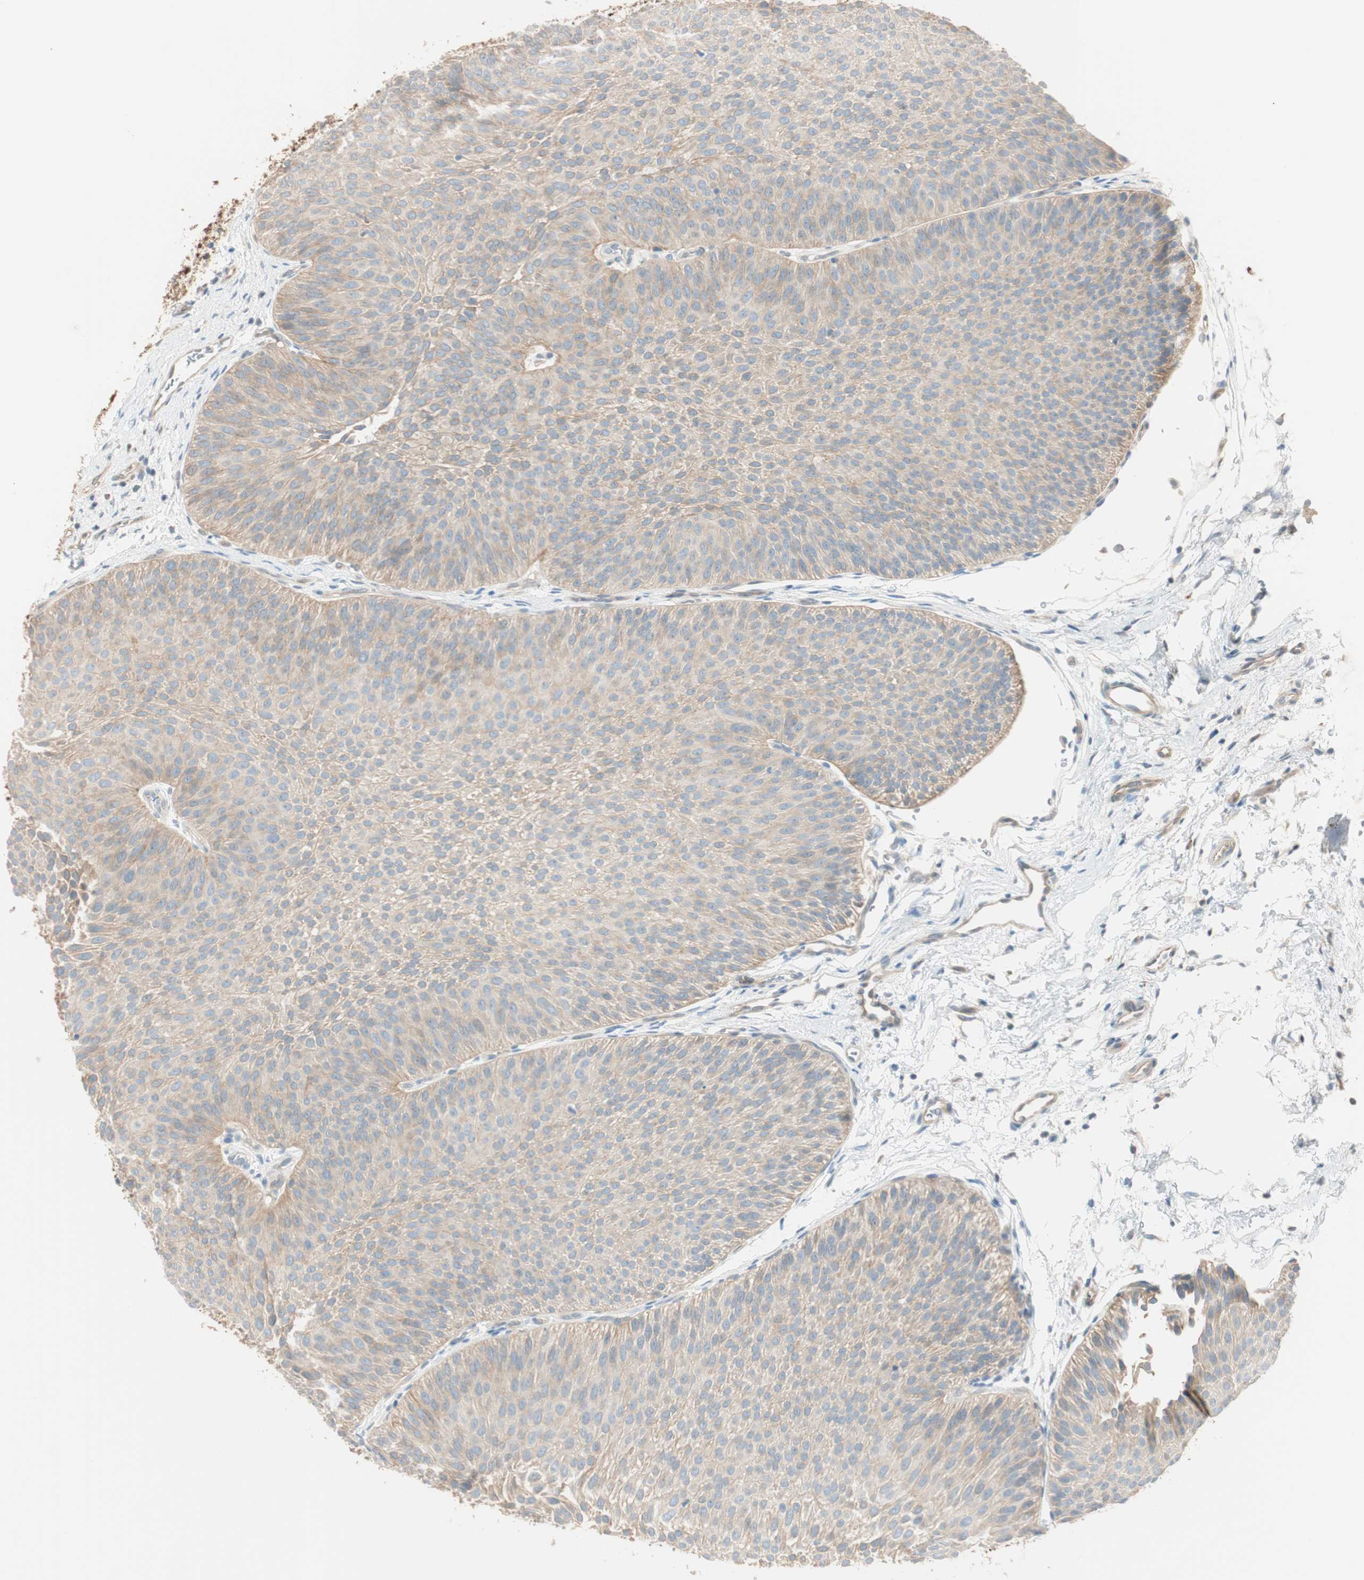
{"staining": {"intensity": "weak", "quantity": ">75%", "location": "cytoplasmic/membranous"}, "tissue": "urothelial cancer", "cell_type": "Tumor cells", "image_type": "cancer", "snomed": [{"axis": "morphology", "description": "Urothelial carcinoma, Low grade"}, {"axis": "topography", "description": "Urinary bladder"}], "caption": "Urothelial cancer stained with immunohistochemistry reveals weak cytoplasmic/membranous positivity in about >75% of tumor cells.", "gene": "CDK3", "patient": {"sex": "female", "age": 60}}